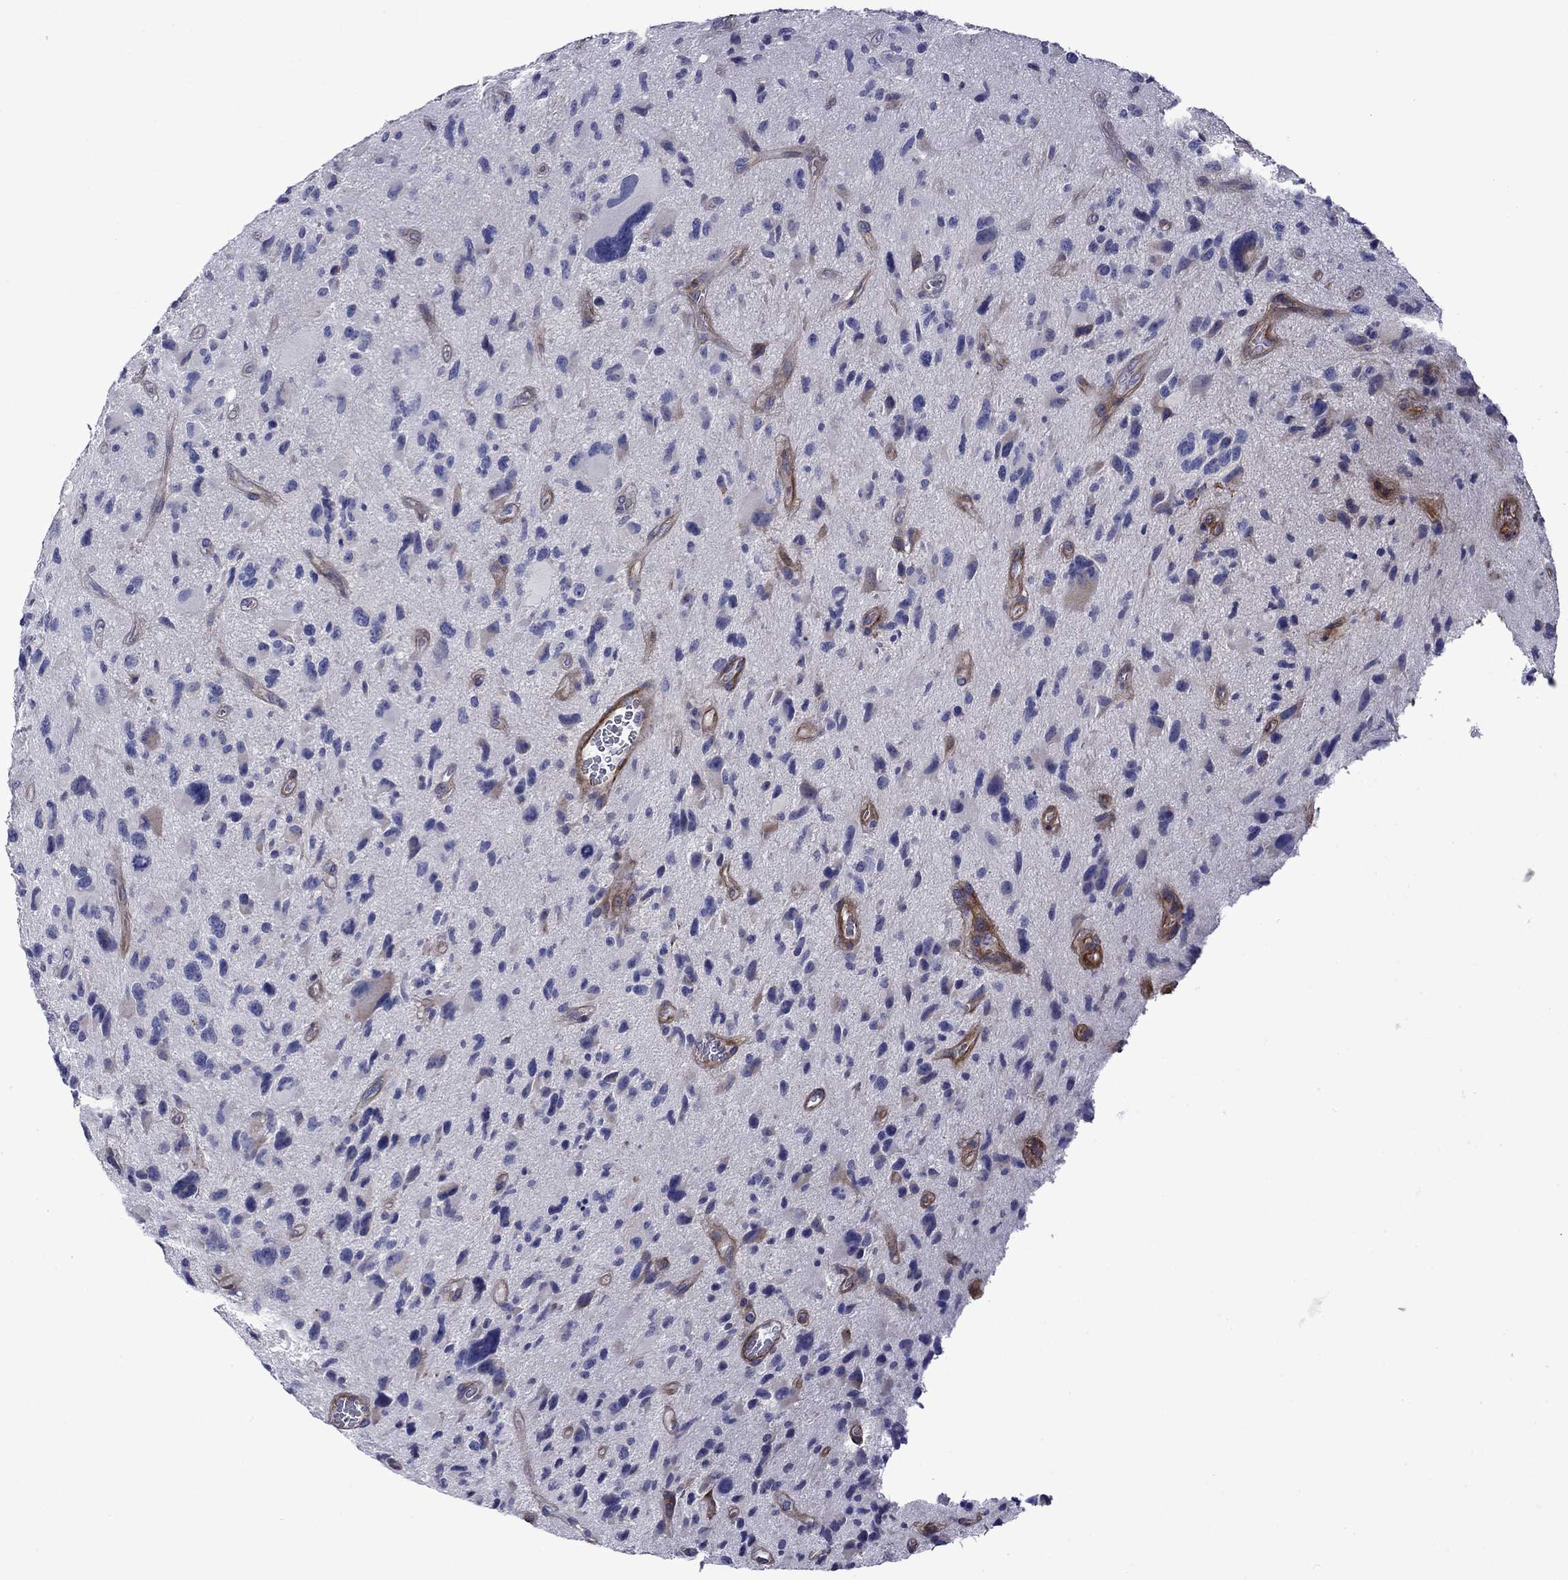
{"staining": {"intensity": "negative", "quantity": "none", "location": "none"}, "tissue": "glioma", "cell_type": "Tumor cells", "image_type": "cancer", "snomed": [{"axis": "morphology", "description": "Glioma, malignant, NOS"}, {"axis": "morphology", "description": "Glioma, malignant, High grade"}, {"axis": "topography", "description": "Brain"}], "caption": "Immunohistochemical staining of human glioma demonstrates no significant staining in tumor cells.", "gene": "HSPG2", "patient": {"sex": "female", "age": 71}}